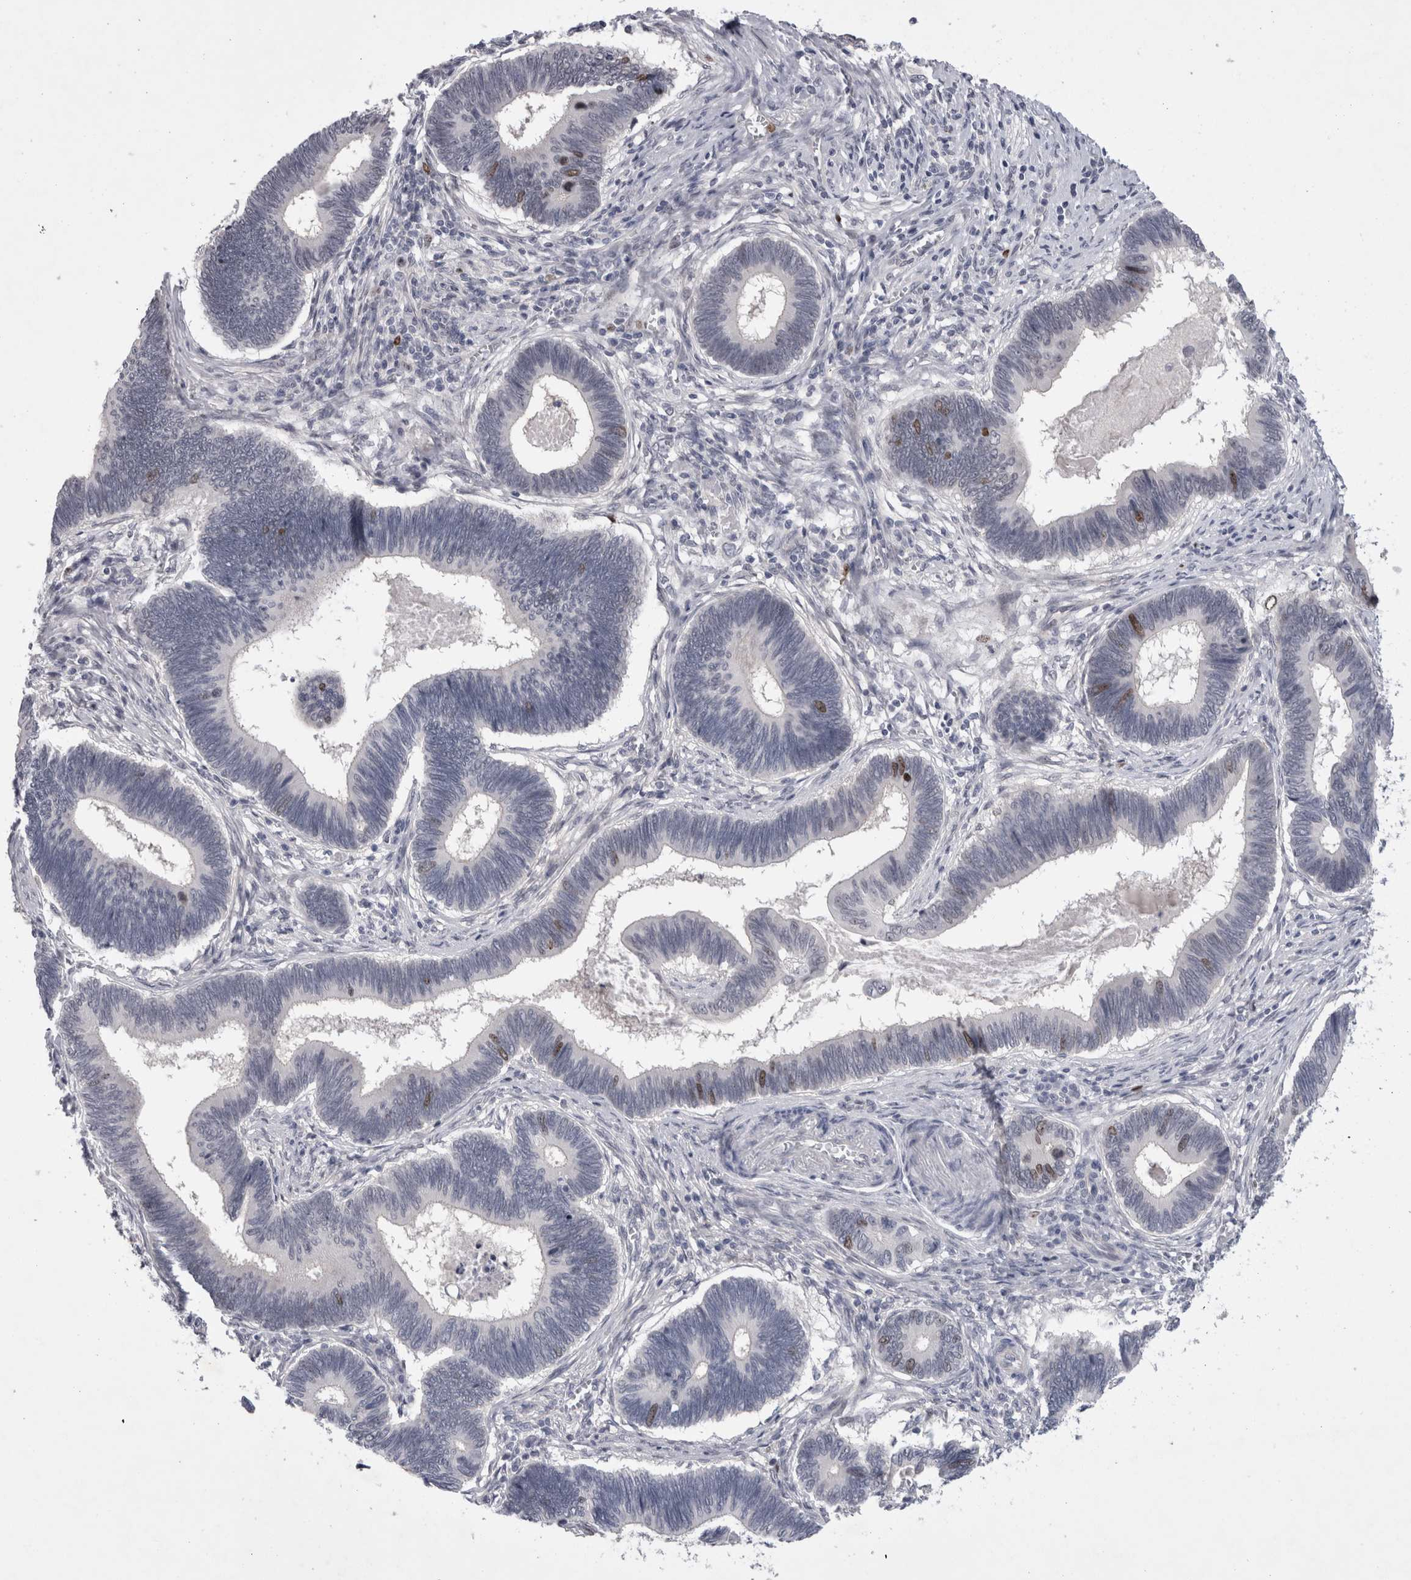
{"staining": {"intensity": "moderate", "quantity": "<25%", "location": "nuclear"}, "tissue": "pancreatic cancer", "cell_type": "Tumor cells", "image_type": "cancer", "snomed": [{"axis": "morphology", "description": "Adenocarcinoma, NOS"}, {"axis": "topography", "description": "Pancreas"}], "caption": "The histopathology image demonstrates a brown stain indicating the presence of a protein in the nuclear of tumor cells in pancreatic adenocarcinoma. The protein is stained brown, and the nuclei are stained in blue (DAB (3,3'-diaminobenzidine) IHC with brightfield microscopy, high magnification).", "gene": "KIF18B", "patient": {"sex": "female", "age": 70}}